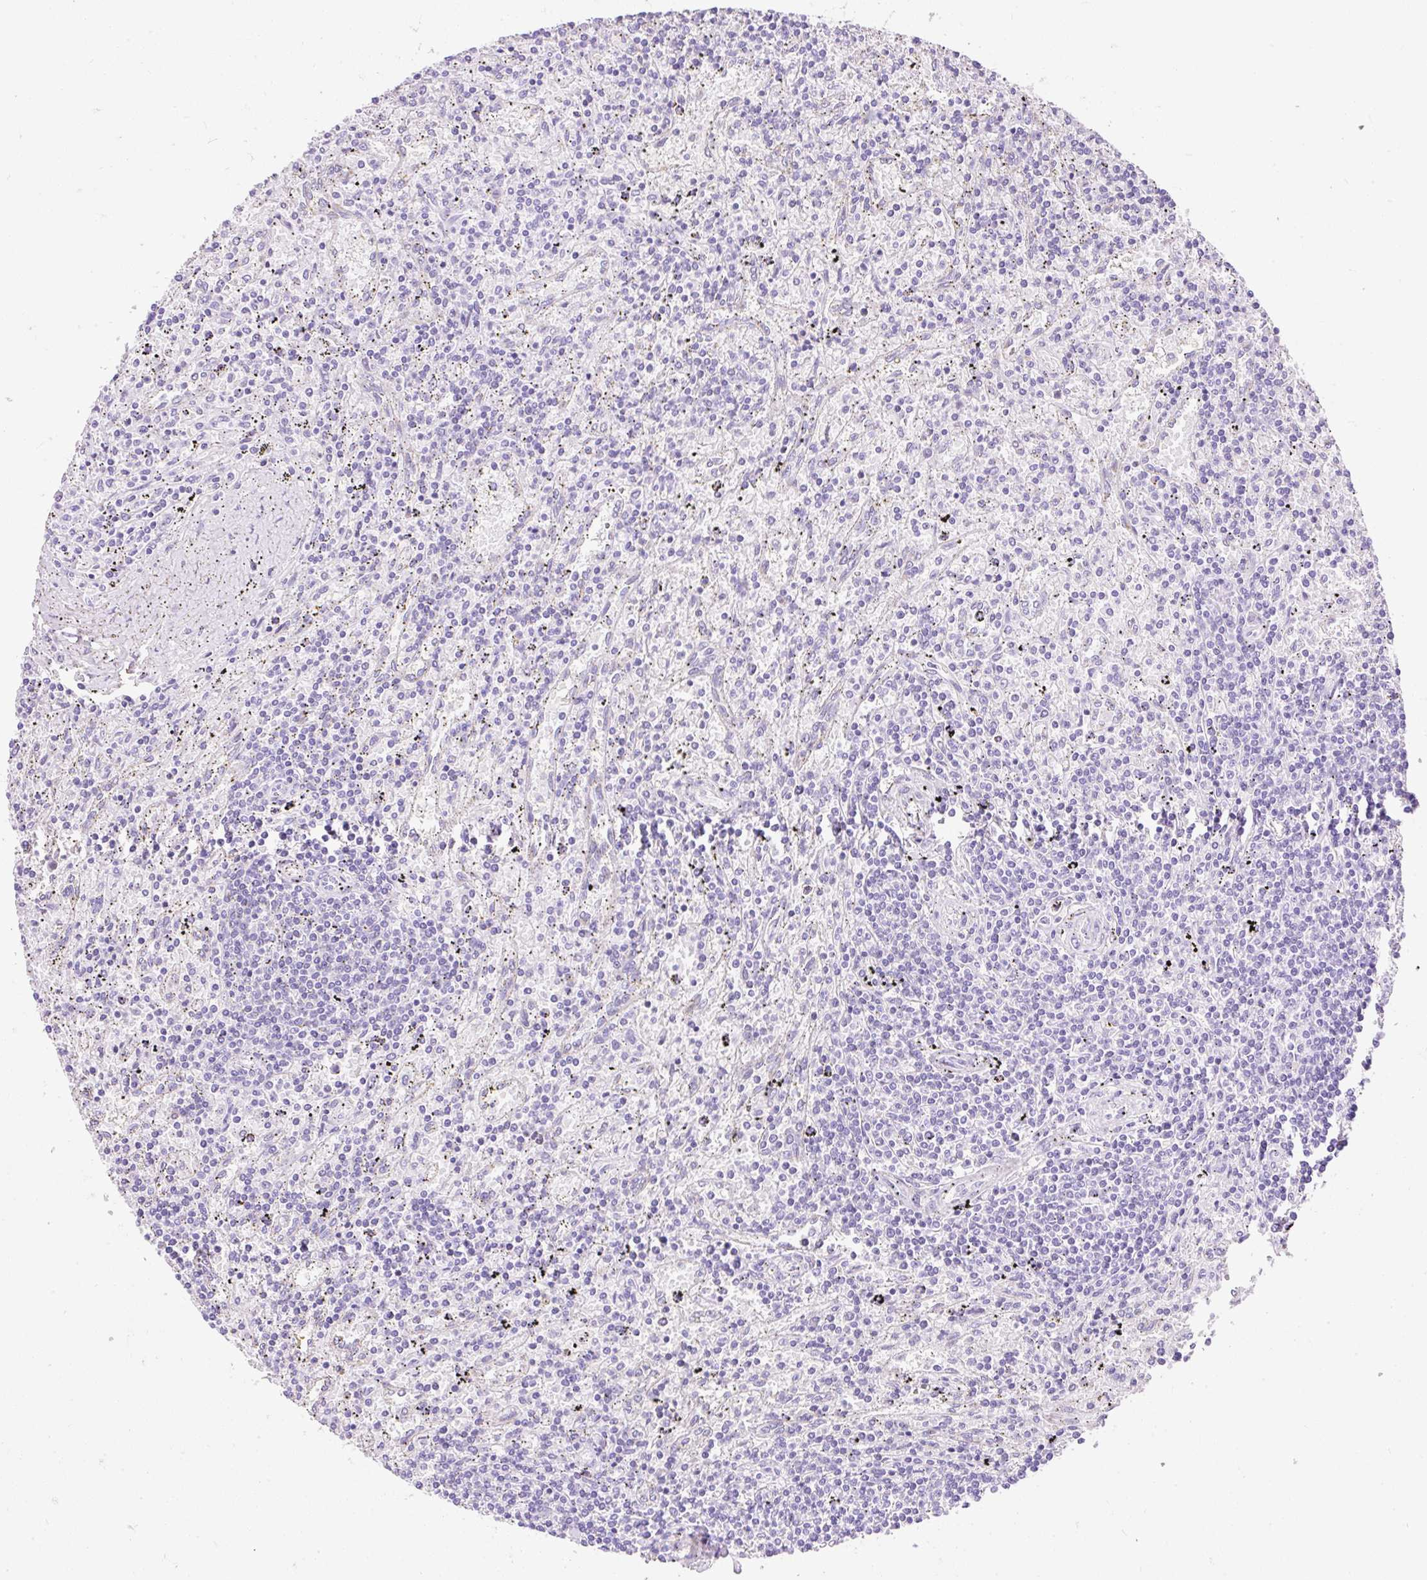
{"staining": {"intensity": "negative", "quantity": "none", "location": "none"}, "tissue": "lymphoma", "cell_type": "Tumor cells", "image_type": "cancer", "snomed": [{"axis": "morphology", "description": "Malignant lymphoma, non-Hodgkin's type, Low grade"}, {"axis": "topography", "description": "Spleen"}], "caption": "Immunohistochemistry (IHC) of lymphoma displays no expression in tumor cells.", "gene": "HEXB", "patient": {"sex": "male", "age": 76}}